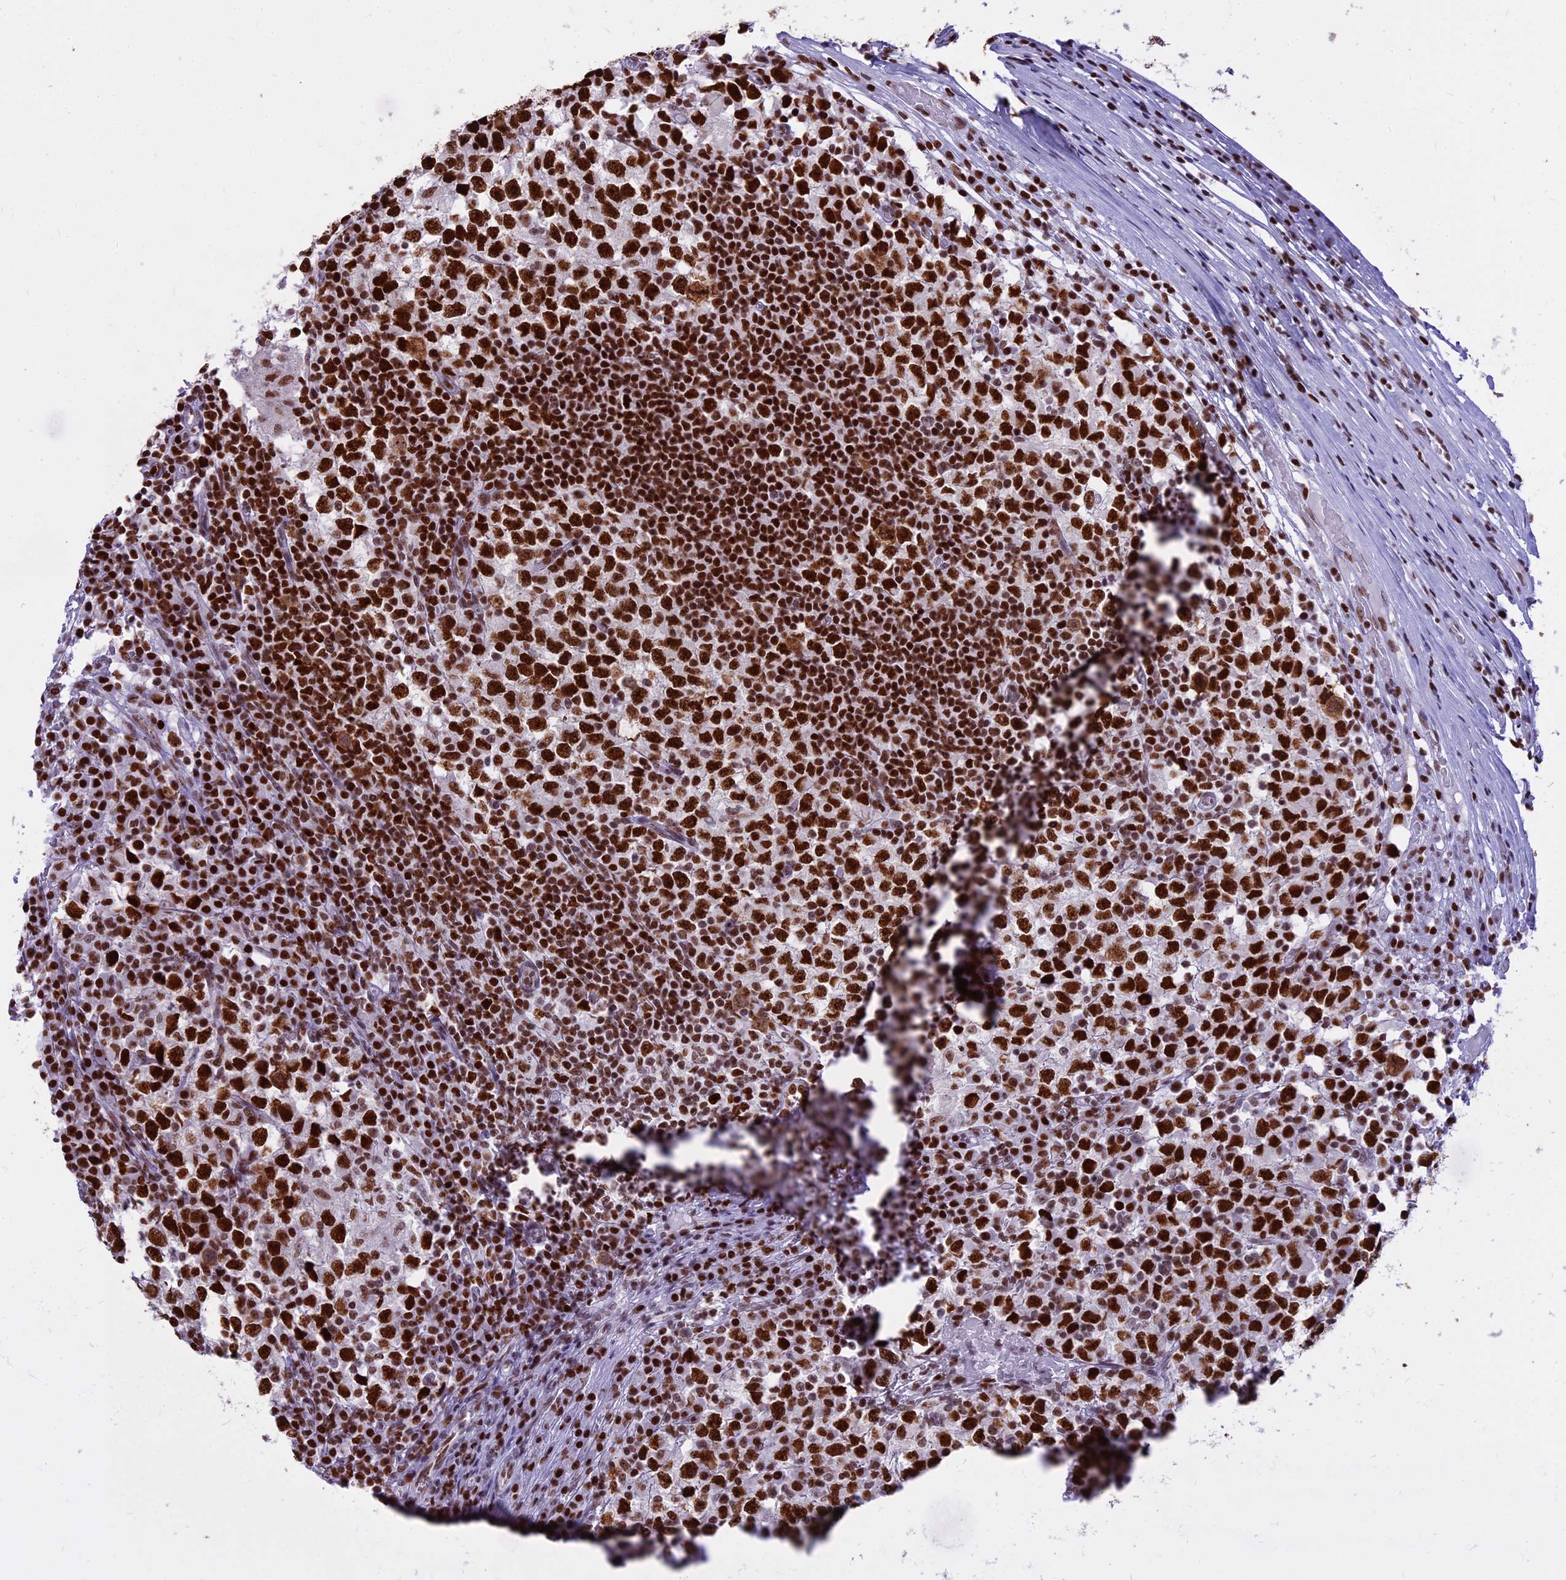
{"staining": {"intensity": "strong", "quantity": ">75%", "location": "nuclear"}, "tissue": "testis cancer", "cell_type": "Tumor cells", "image_type": "cancer", "snomed": [{"axis": "morphology", "description": "Seminoma, NOS"}, {"axis": "topography", "description": "Testis"}], "caption": "Strong nuclear positivity for a protein is appreciated in about >75% of tumor cells of testis seminoma using immunohistochemistry (IHC).", "gene": "PARP1", "patient": {"sex": "male", "age": 65}}